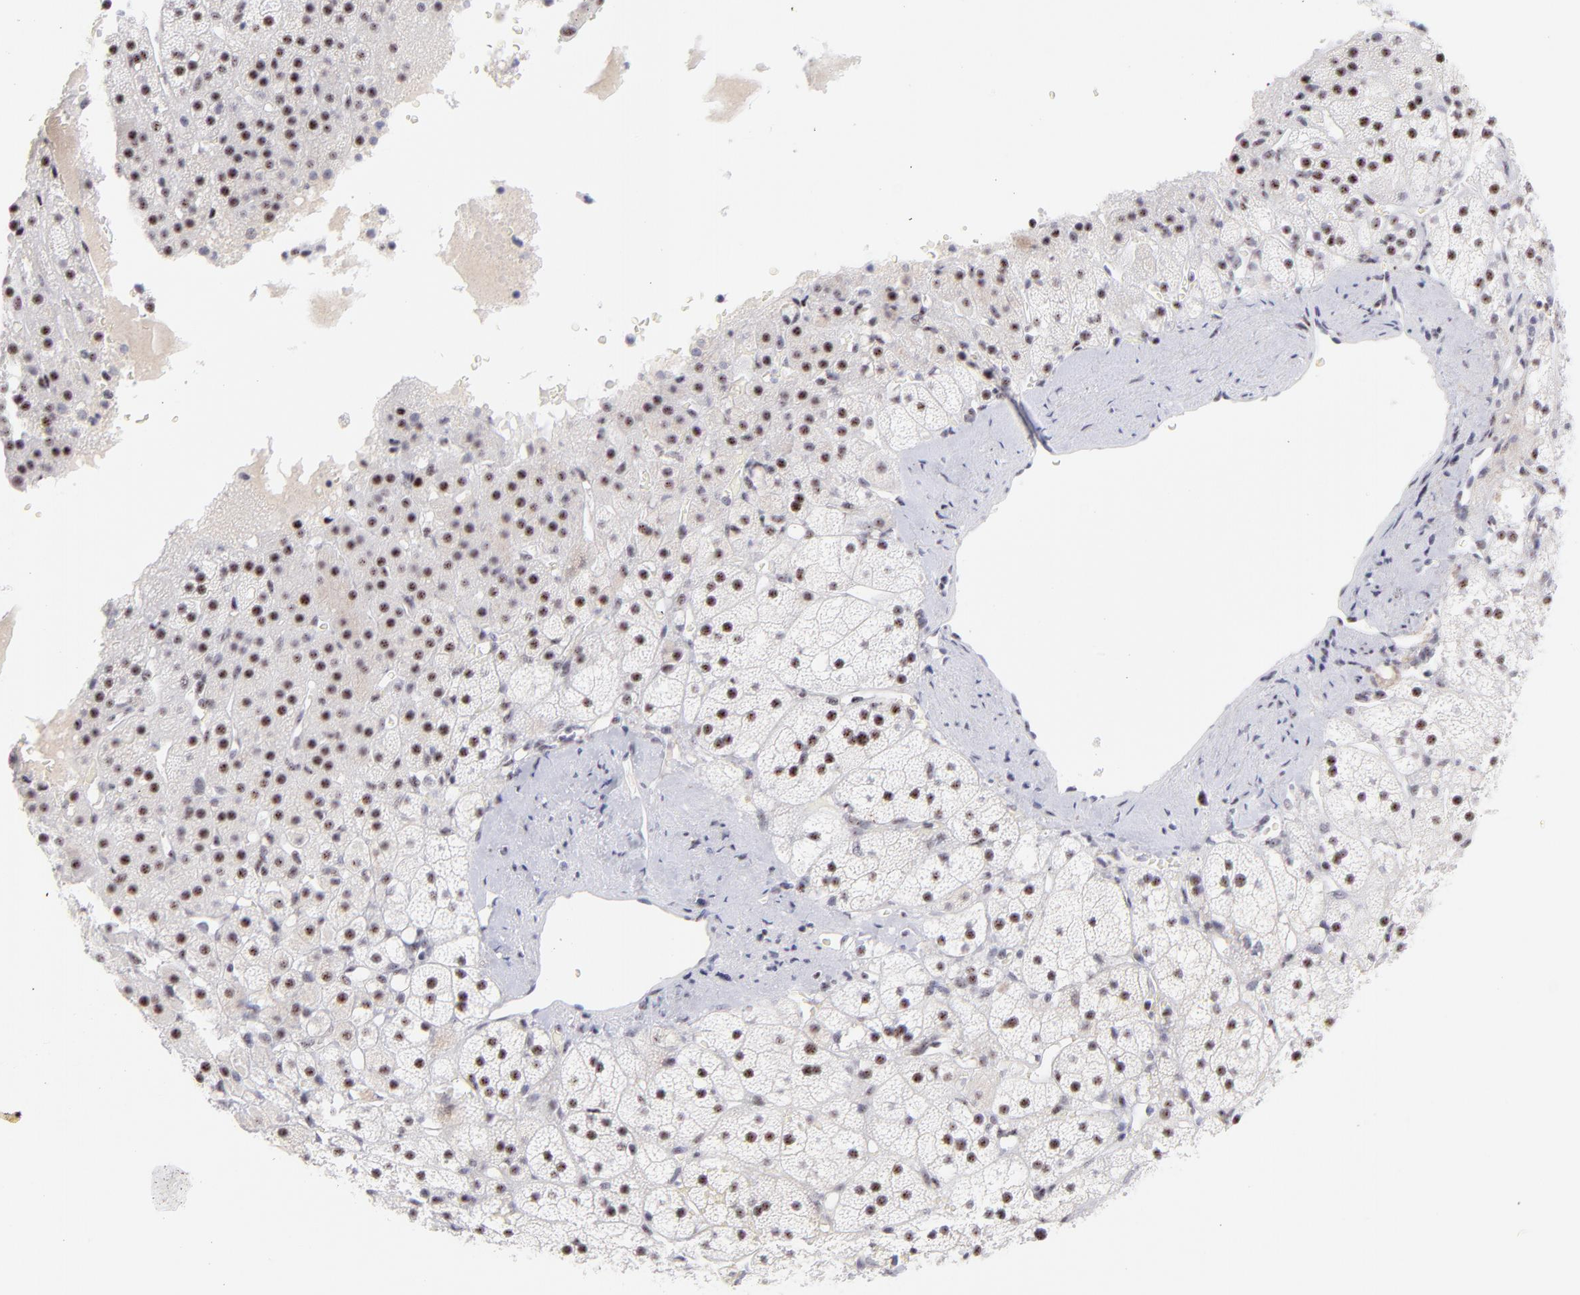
{"staining": {"intensity": "strong", "quantity": ">75%", "location": "nuclear"}, "tissue": "adrenal gland", "cell_type": "Glandular cells", "image_type": "normal", "snomed": [{"axis": "morphology", "description": "Normal tissue, NOS"}, {"axis": "topography", "description": "Adrenal gland"}], "caption": "The histopathology image demonstrates staining of benign adrenal gland, revealing strong nuclear protein staining (brown color) within glandular cells. The staining was performed using DAB to visualize the protein expression in brown, while the nuclei were stained in blue with hematoxylin (Magnification: 20x).", "gene": "CDC25C", "patient": {"sex": "male", "age": 35}}